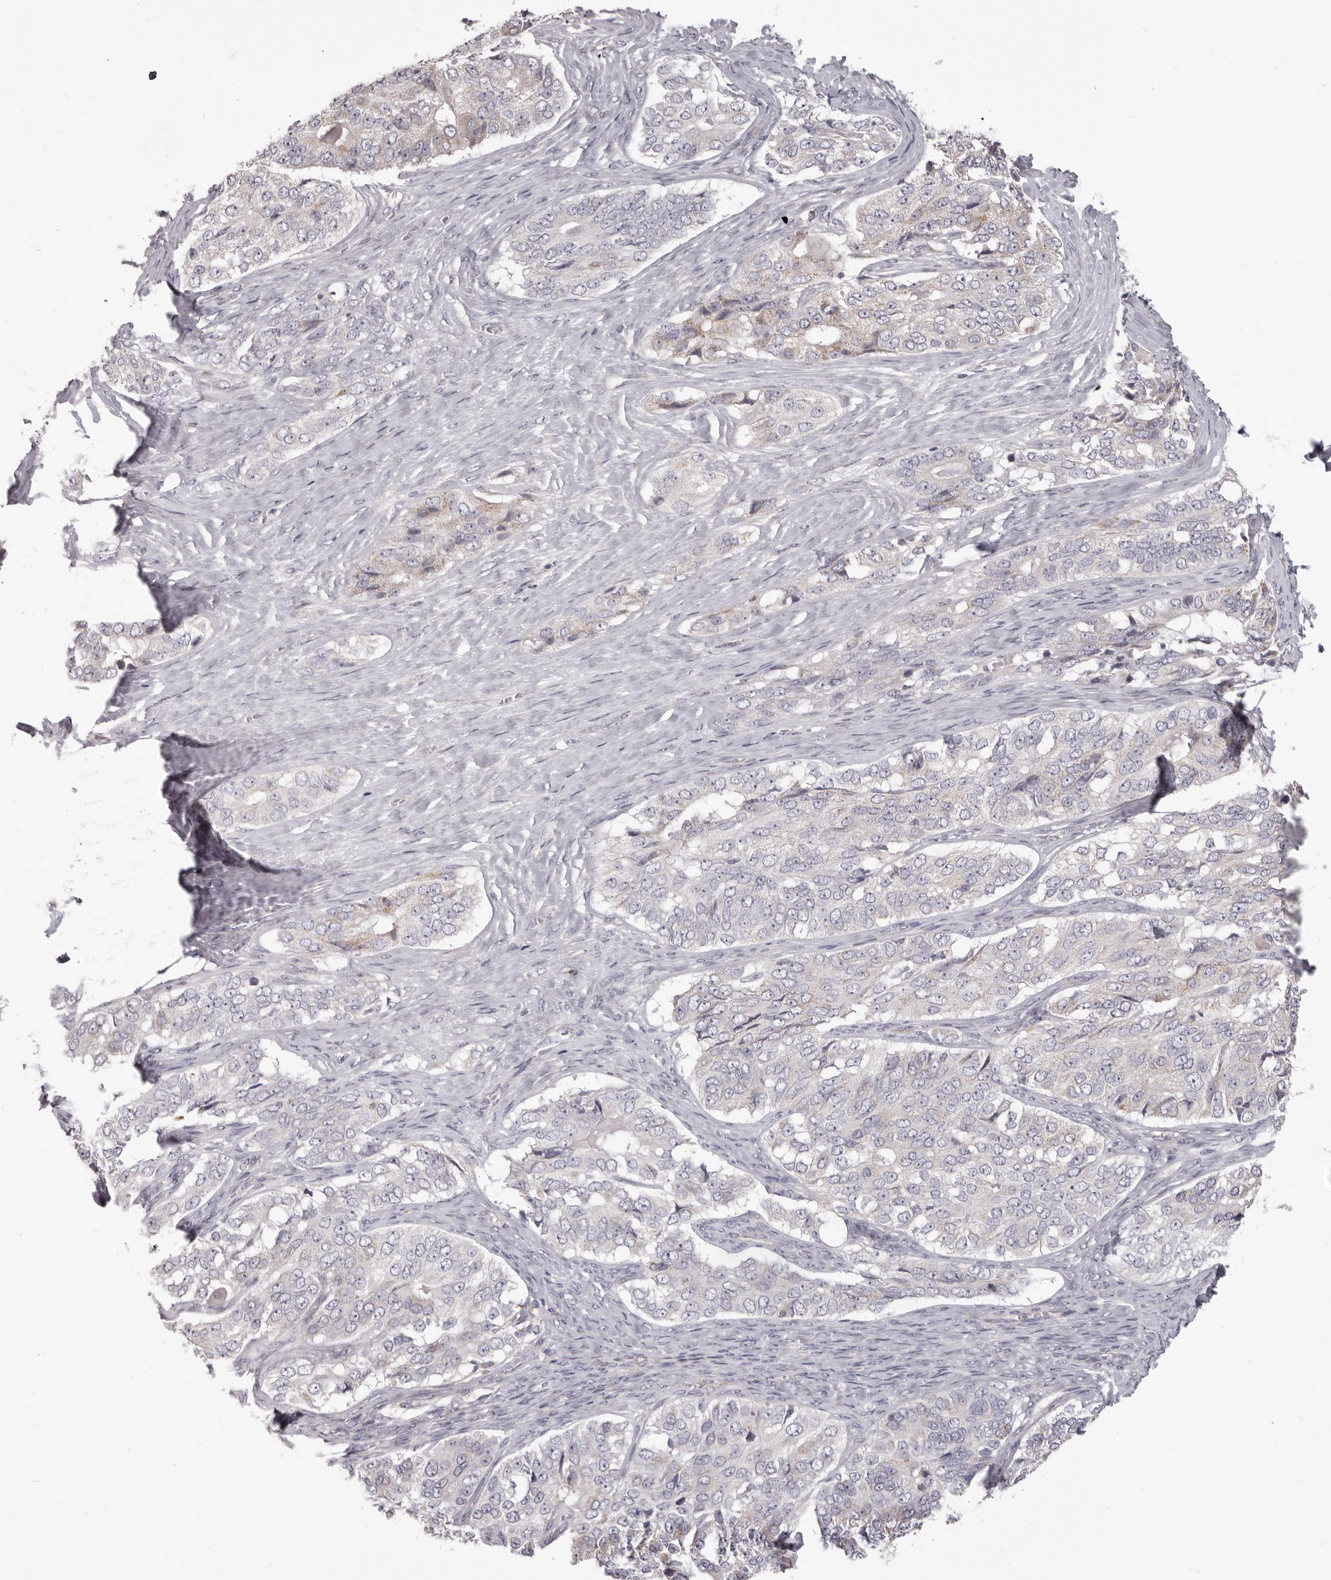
{"staining": {"intensity": "negative", "quantity": "none", "location": "none"}, "tissue": "ovarian cancer", "cell_type": "Tumor cells", "image_type": "cancer", "snomed": [{"axis": "morphology", "description": "Carcinoma, endometroid"}, {"axis": "topography", "description": "Ovary"}], "caption": "Immunohistochemistry micrograph of neoplastic tissue: ovarian cancer (endometroid carcinoma) stained with DAB shows no significant protein staining in tumor cells. The staining is performed using DAB (3,3'-diaminobenzidine) brown chromogen with nuclei counter-stained in using hematoxylin.", "gene": "PRMT2", "patient": {"sex": "female", "age": 51}}